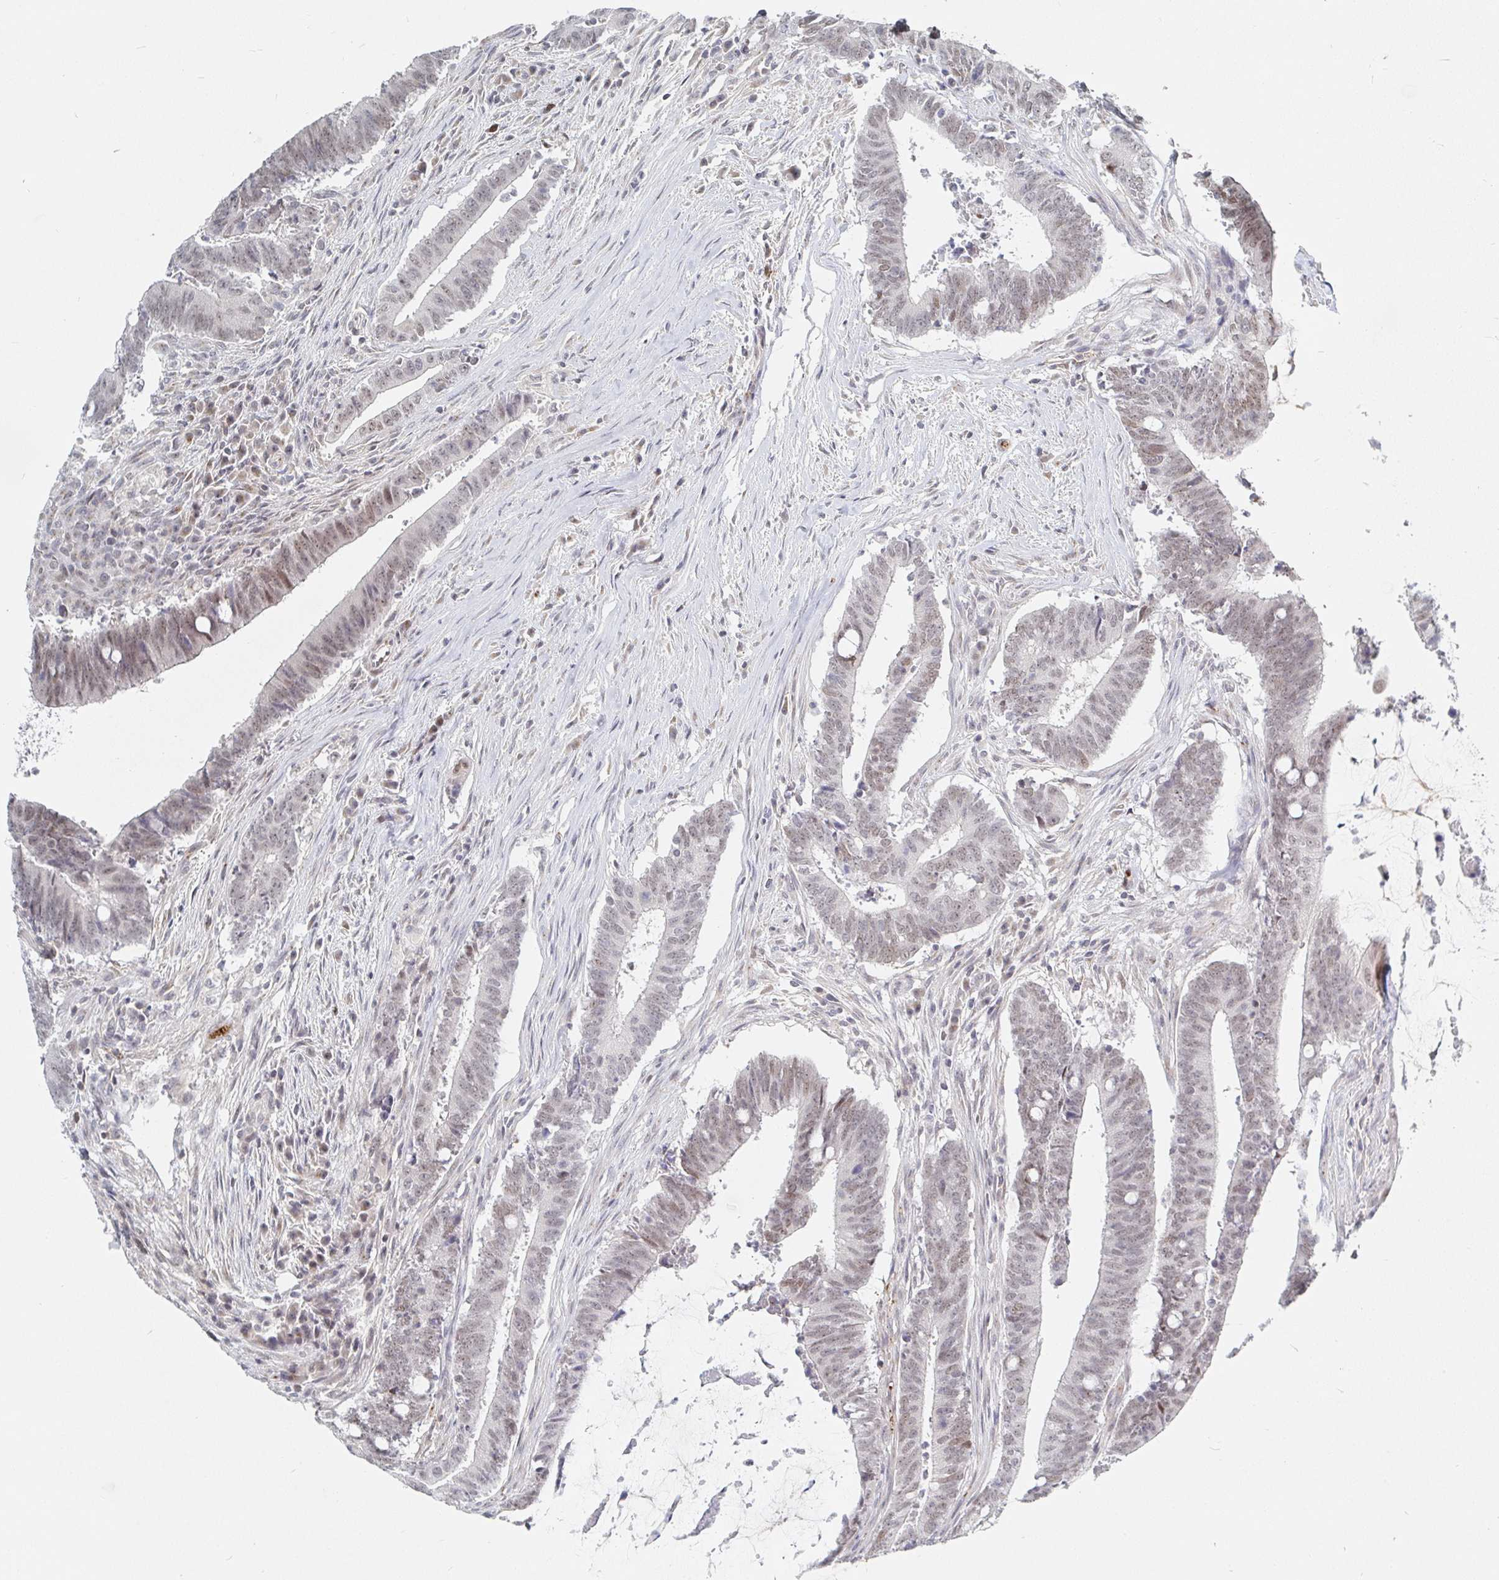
{"staining": {"intensity": "weak", "quantity": ">75%", "location": "nuclear"}, "tissue": "colorectal cancer", "cell_type": "Tumor cells", "image_type": "cancer", "snomed": [{"axis": "morphology", "description": "Adenocarcinoma, NOS"}, {"axis": "topography", "description": "Colon"}], "caption": "About >75% of tumor cells in human colorectal cancer reveal weak nuclear protein expression as visualized by brown immunohistochemical staining.", "gene": "CHD2", "patient": {"sex": "female", "age": 43}}